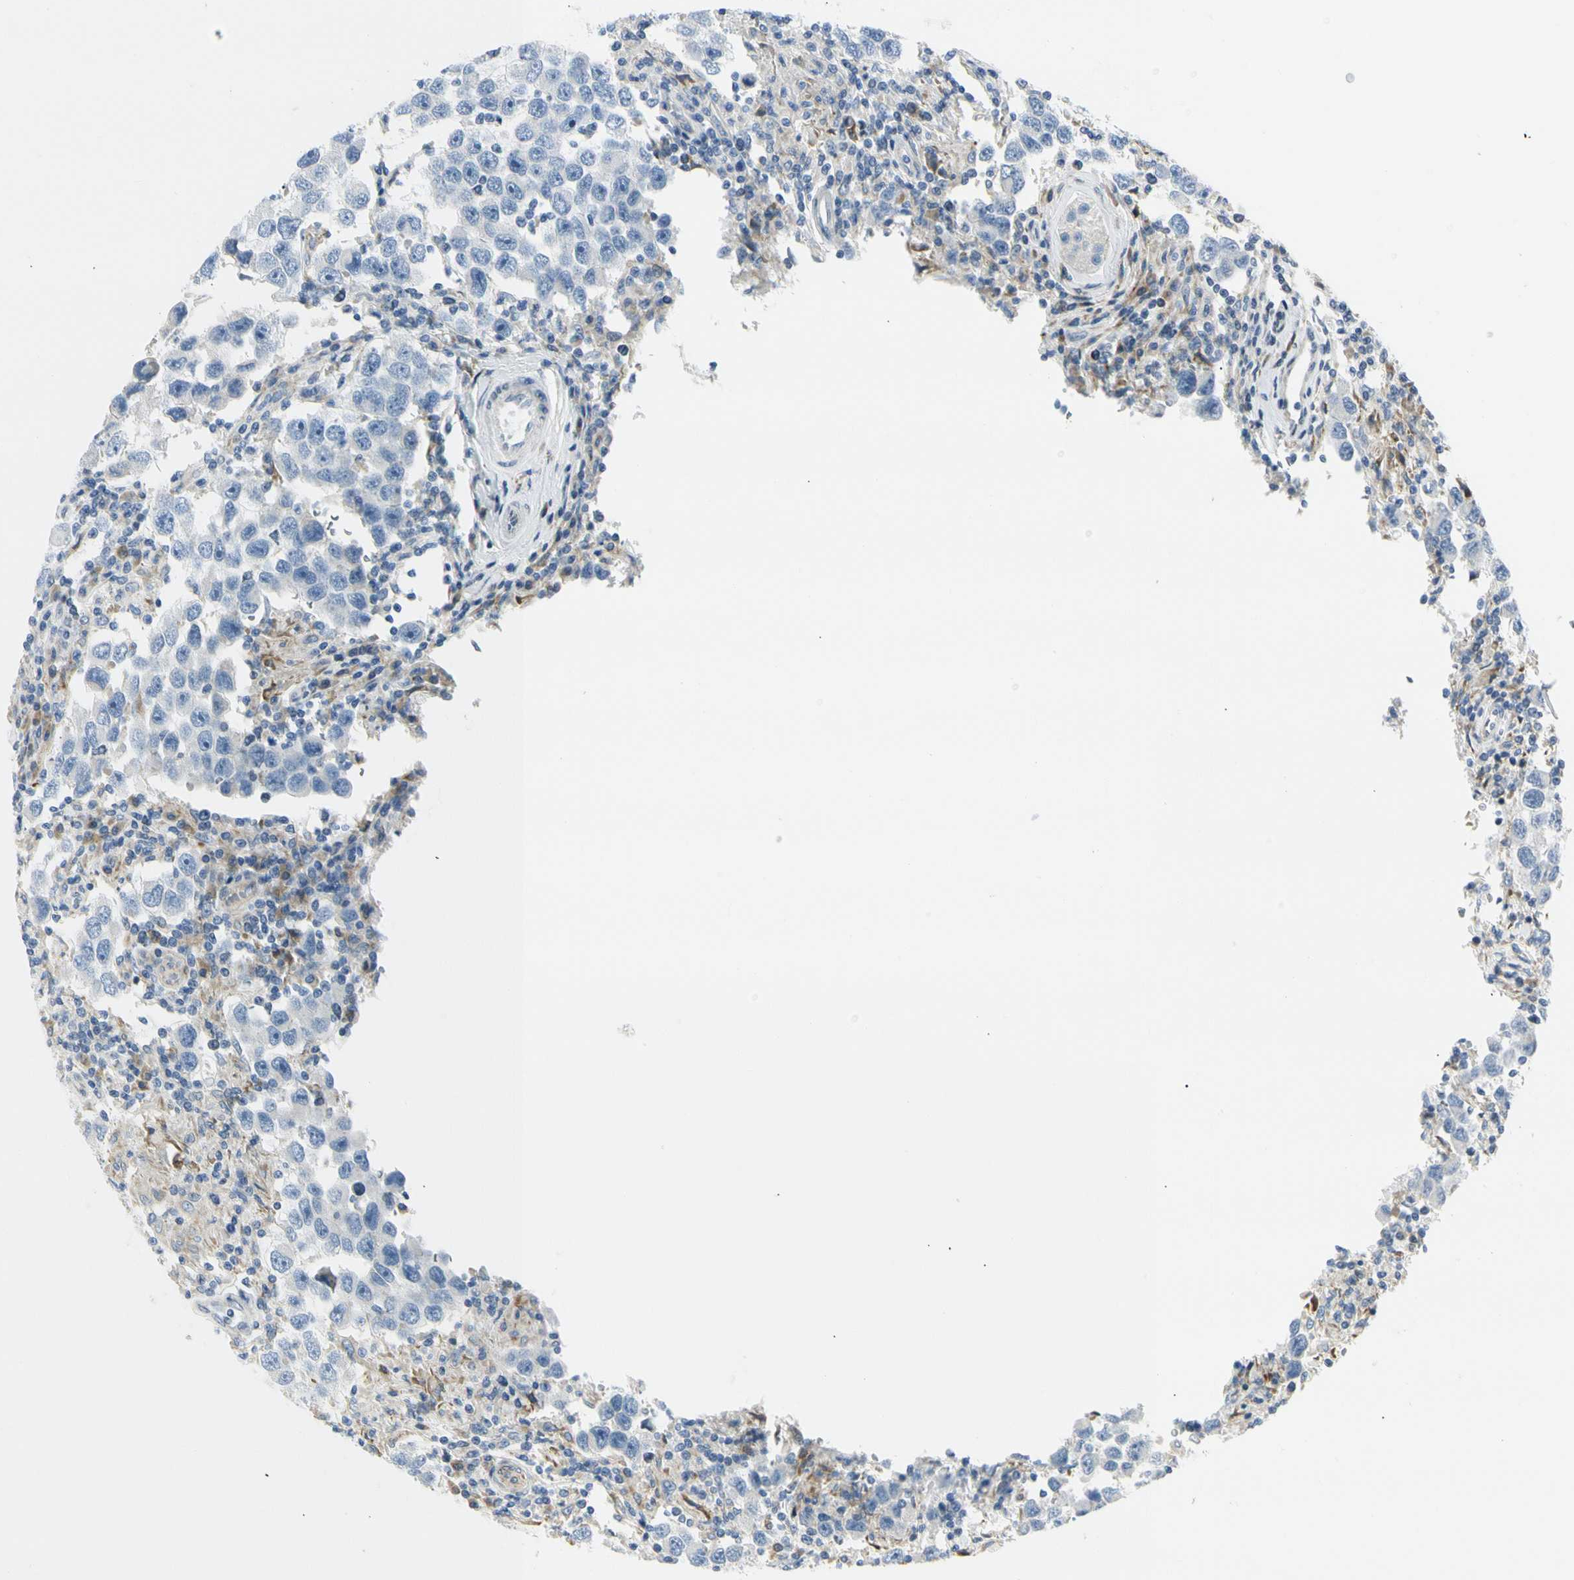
{"staining": {"intensity": "negative", "quantity": "none", "location": "none"}, "tissue": "testis cancer", "cell_type": "Tumor cells", "image_type": "cancer", "snomed": [{"axis": "morphology", "description": "Carcinoma, Embryonal, NOS"}, {"axis": "topography", "description": "Testis"}], "caption": "DAB immunohistochemical staining of testis embryonal carcinoma exhibits no significant staining in tumor cells.", "gene": "TNFSF11", "patient": {"sex": "male", "age": 21}}